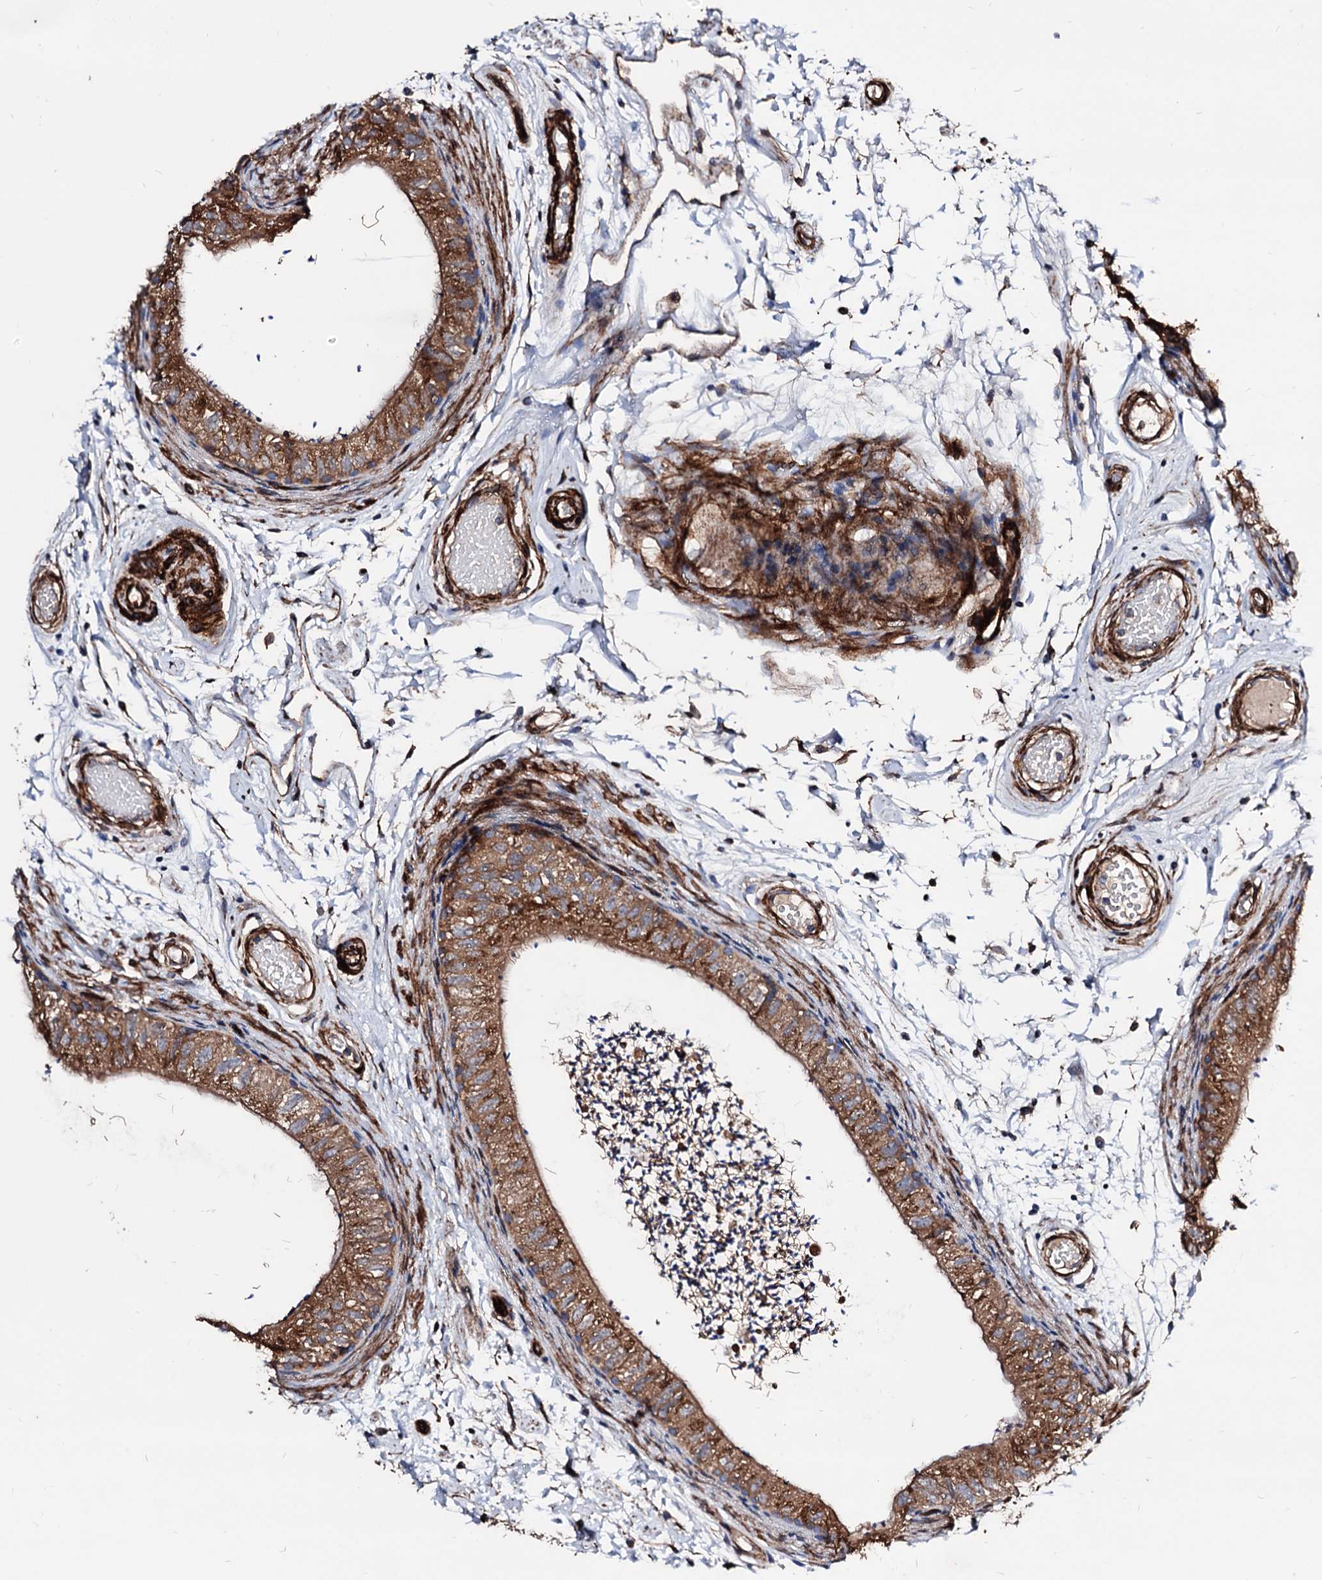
{"staining": {"intensity": "moderate", "quantity": ">75%", "location": "cytoplasmic/membranous"}, "tissue": "epididymis", "cell_type": "Glandular cells", "image_type": "normal", "snomed": [{"axis": "morphology", "description": "Normal tissue, NOS"}, {"axis": "topography", "description": "Epididymis"}], "caption": "High-power microscopy captured an IHC micrograph of benign epididymis, revealing moderate cytoplasmic/membranous expression in about >75% of glandular cells. (DAB (3,3'-diaminobenzidine) IHC, brown staining for protein, blue staining for nuclei).", "gene": "WDR11", "patient": {"sex": "male", "age": 50}}